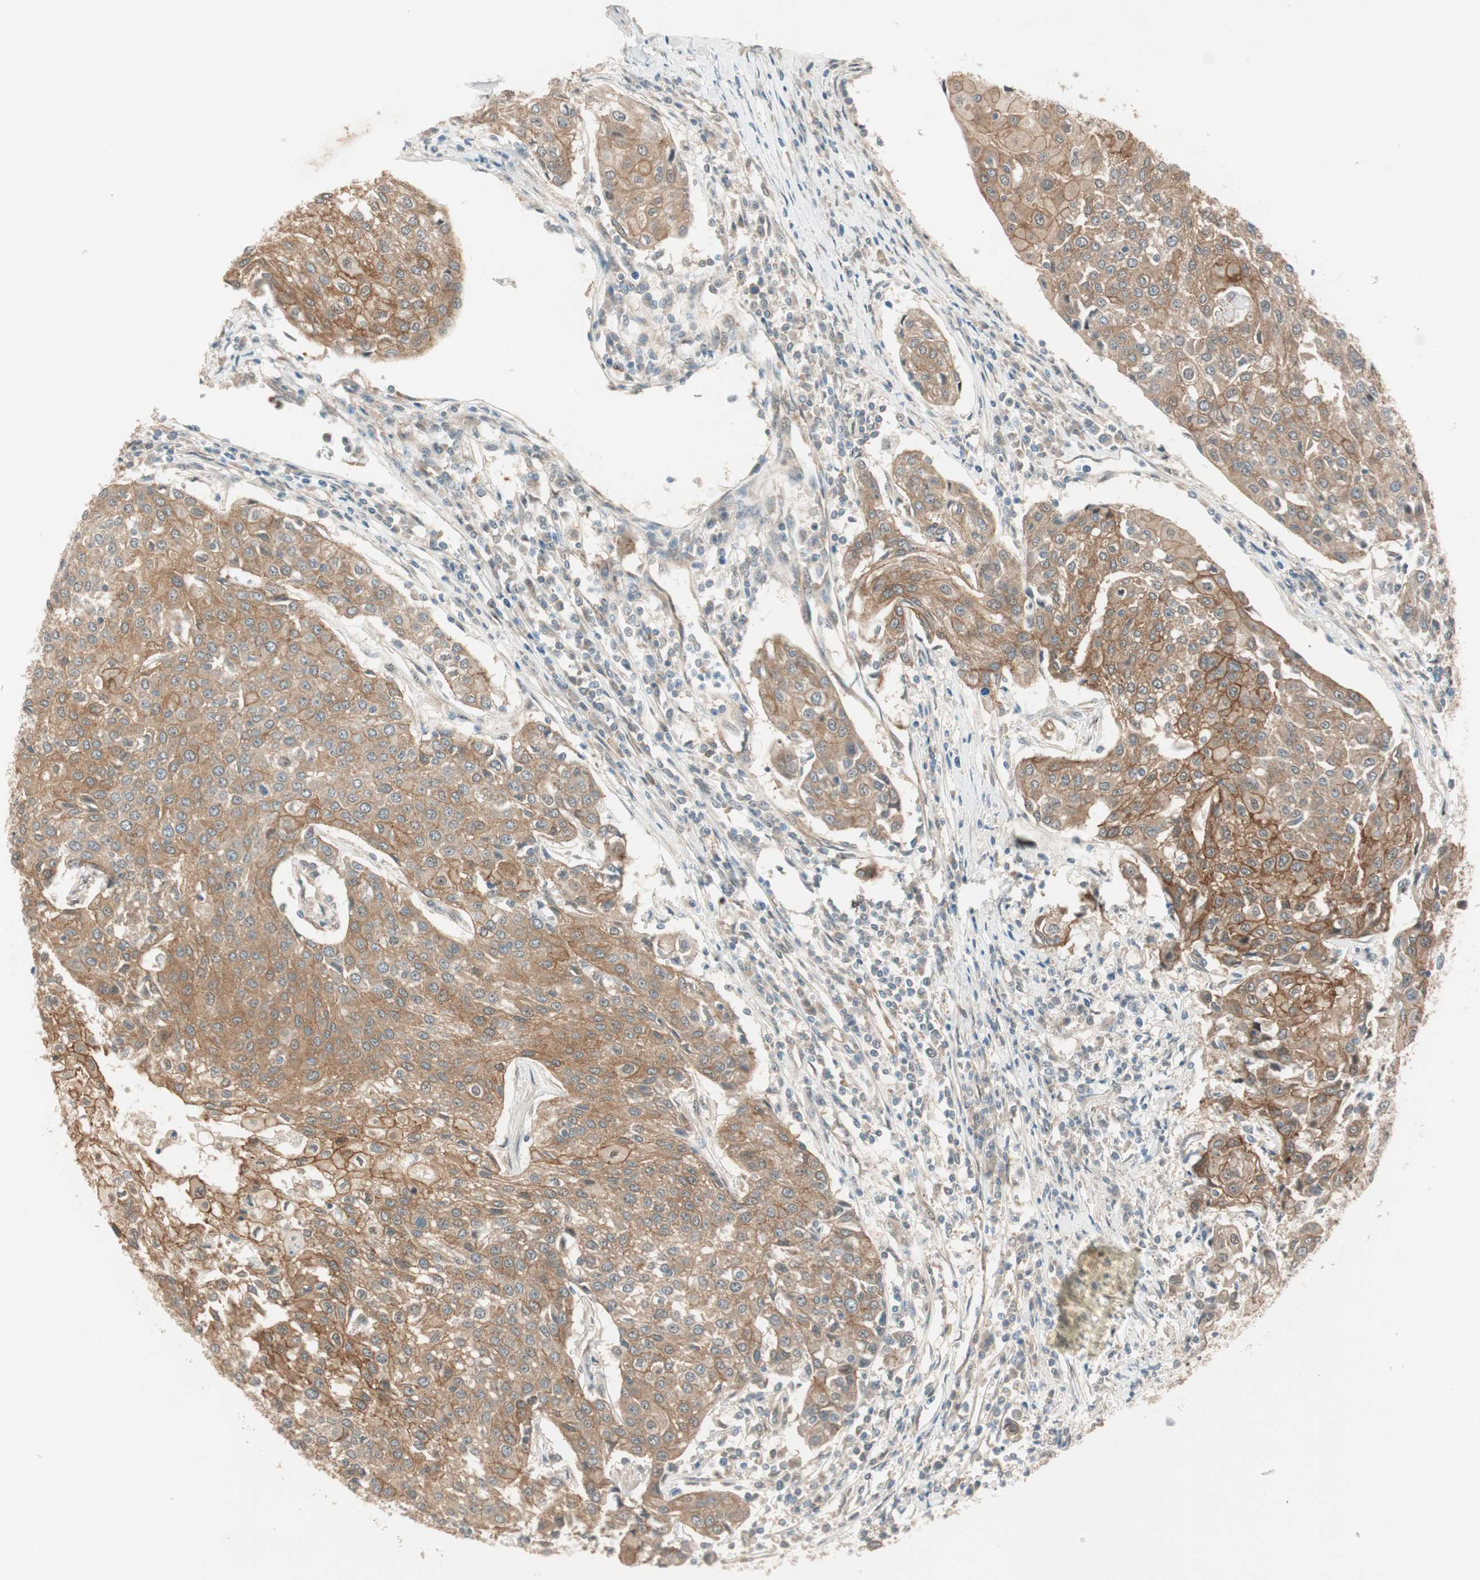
{"staining": {"intensity": "moderate", "quantity": ">75%", "location": "cytoplasmic/membranous"}, "tissue": "urothelial cancer", "cell_type": "Tumor cells", "image_type": "cancer", "snomed": [{"axis": "morphology", "description": "Urothelial carcinoma, High grade"}, {"axis": "topography", "description": "Urinary bladder"}], "caption": "Protein staining displays moderate cytoplasmic/membranous positivity in about >75% of tumor cells in urothelial cancer. (IHC, brightfield microscopy, high magnification).", "gene": "PSMD8", "patient": {"sex": "female", "age": 85}}